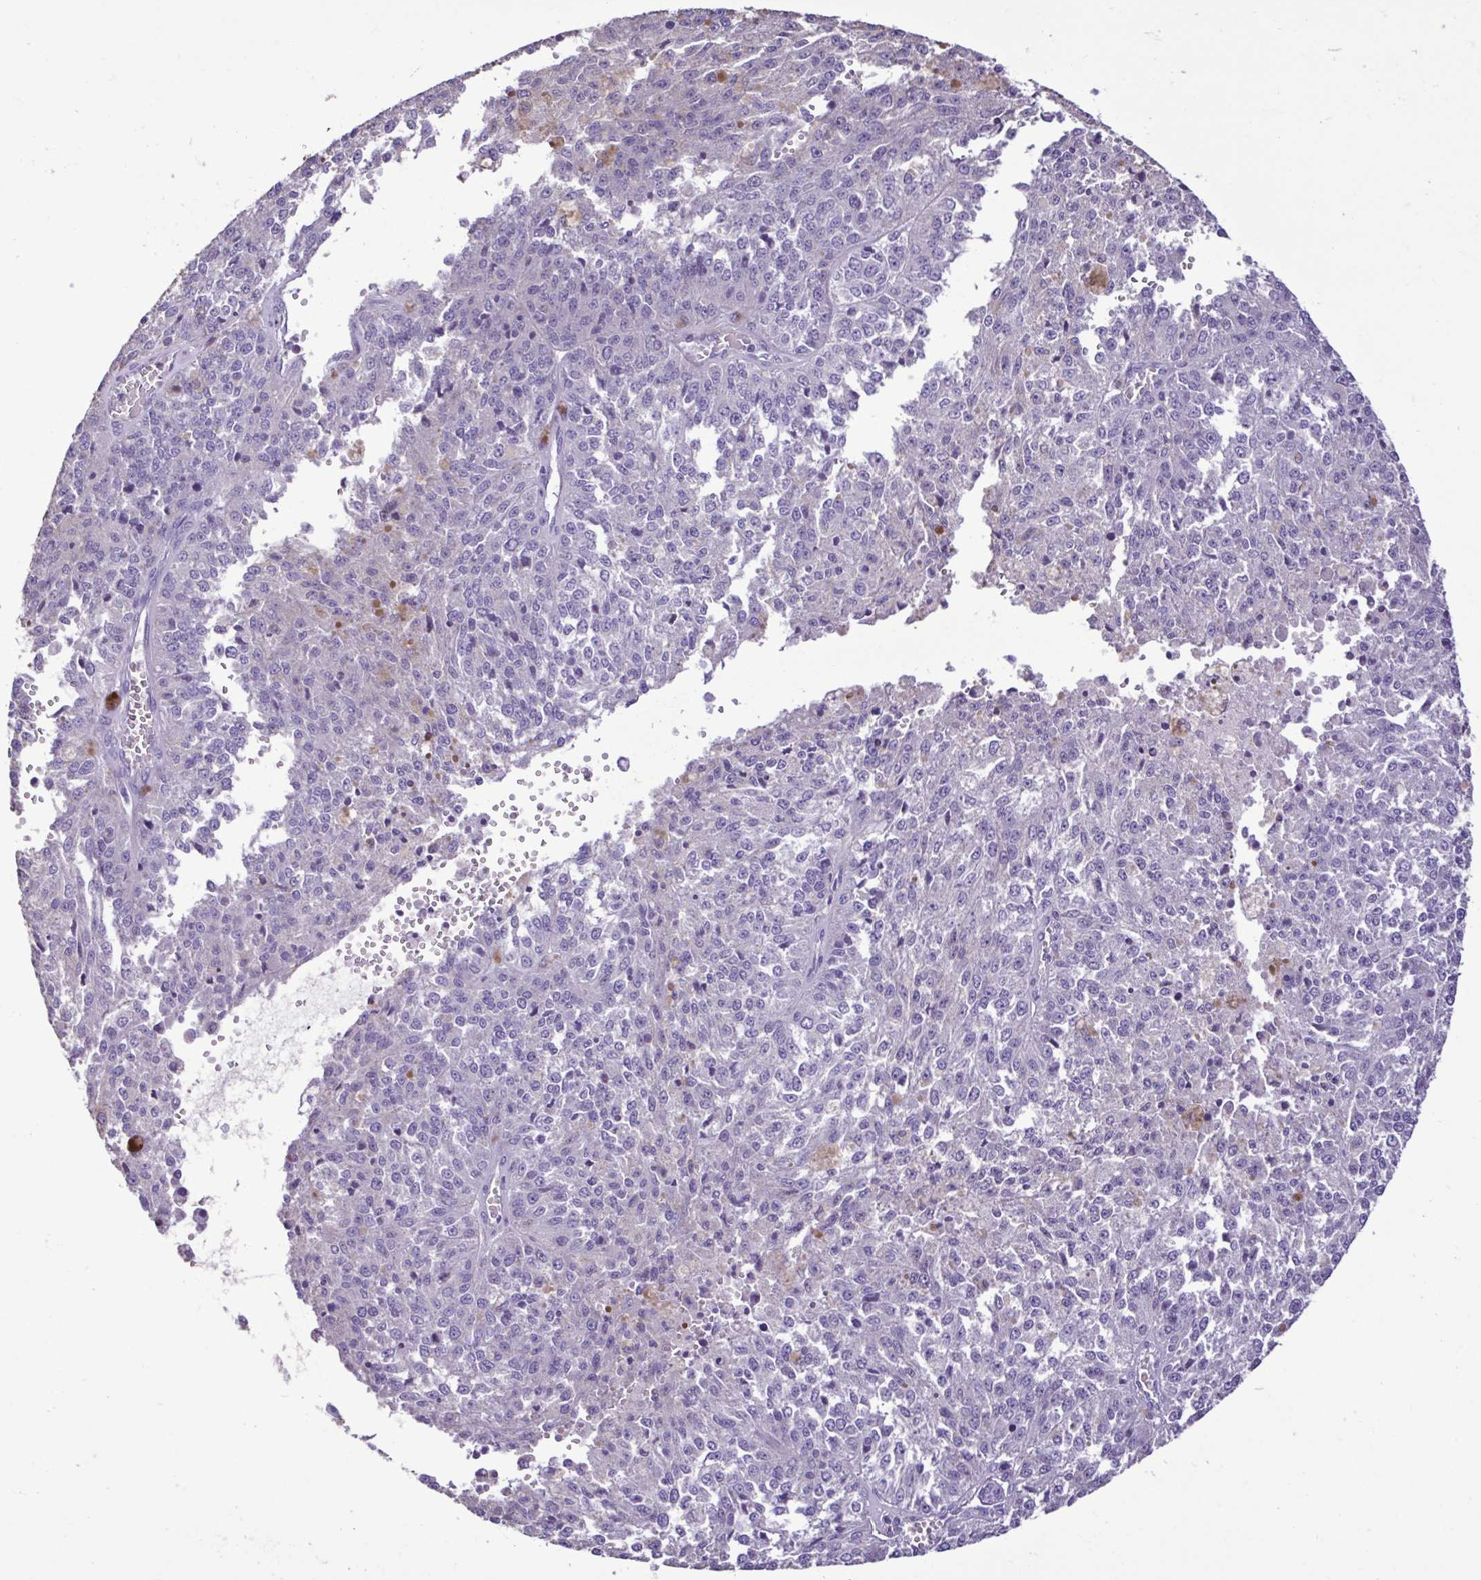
{"staining": {"intensity": "negative", "quantity": "none", "location": "none"}, "tissue": "melanoma", "cell_type": "Tumor cells", "image_type": "cancer", "snomed": [{"axis": "morphology", "description": "Malignant melanoma, Metastatic site"}, {"axis": "topography", "description": "Lymph node"}], "caption": "The micrograph reveals no significant staining in tumor cells of malignant melanoma (metastatic site). (DAB IHC with hematoxylin counter stain).", "gene": "PLA2G4E", "patient": {"sex": "female", "age": 64}}